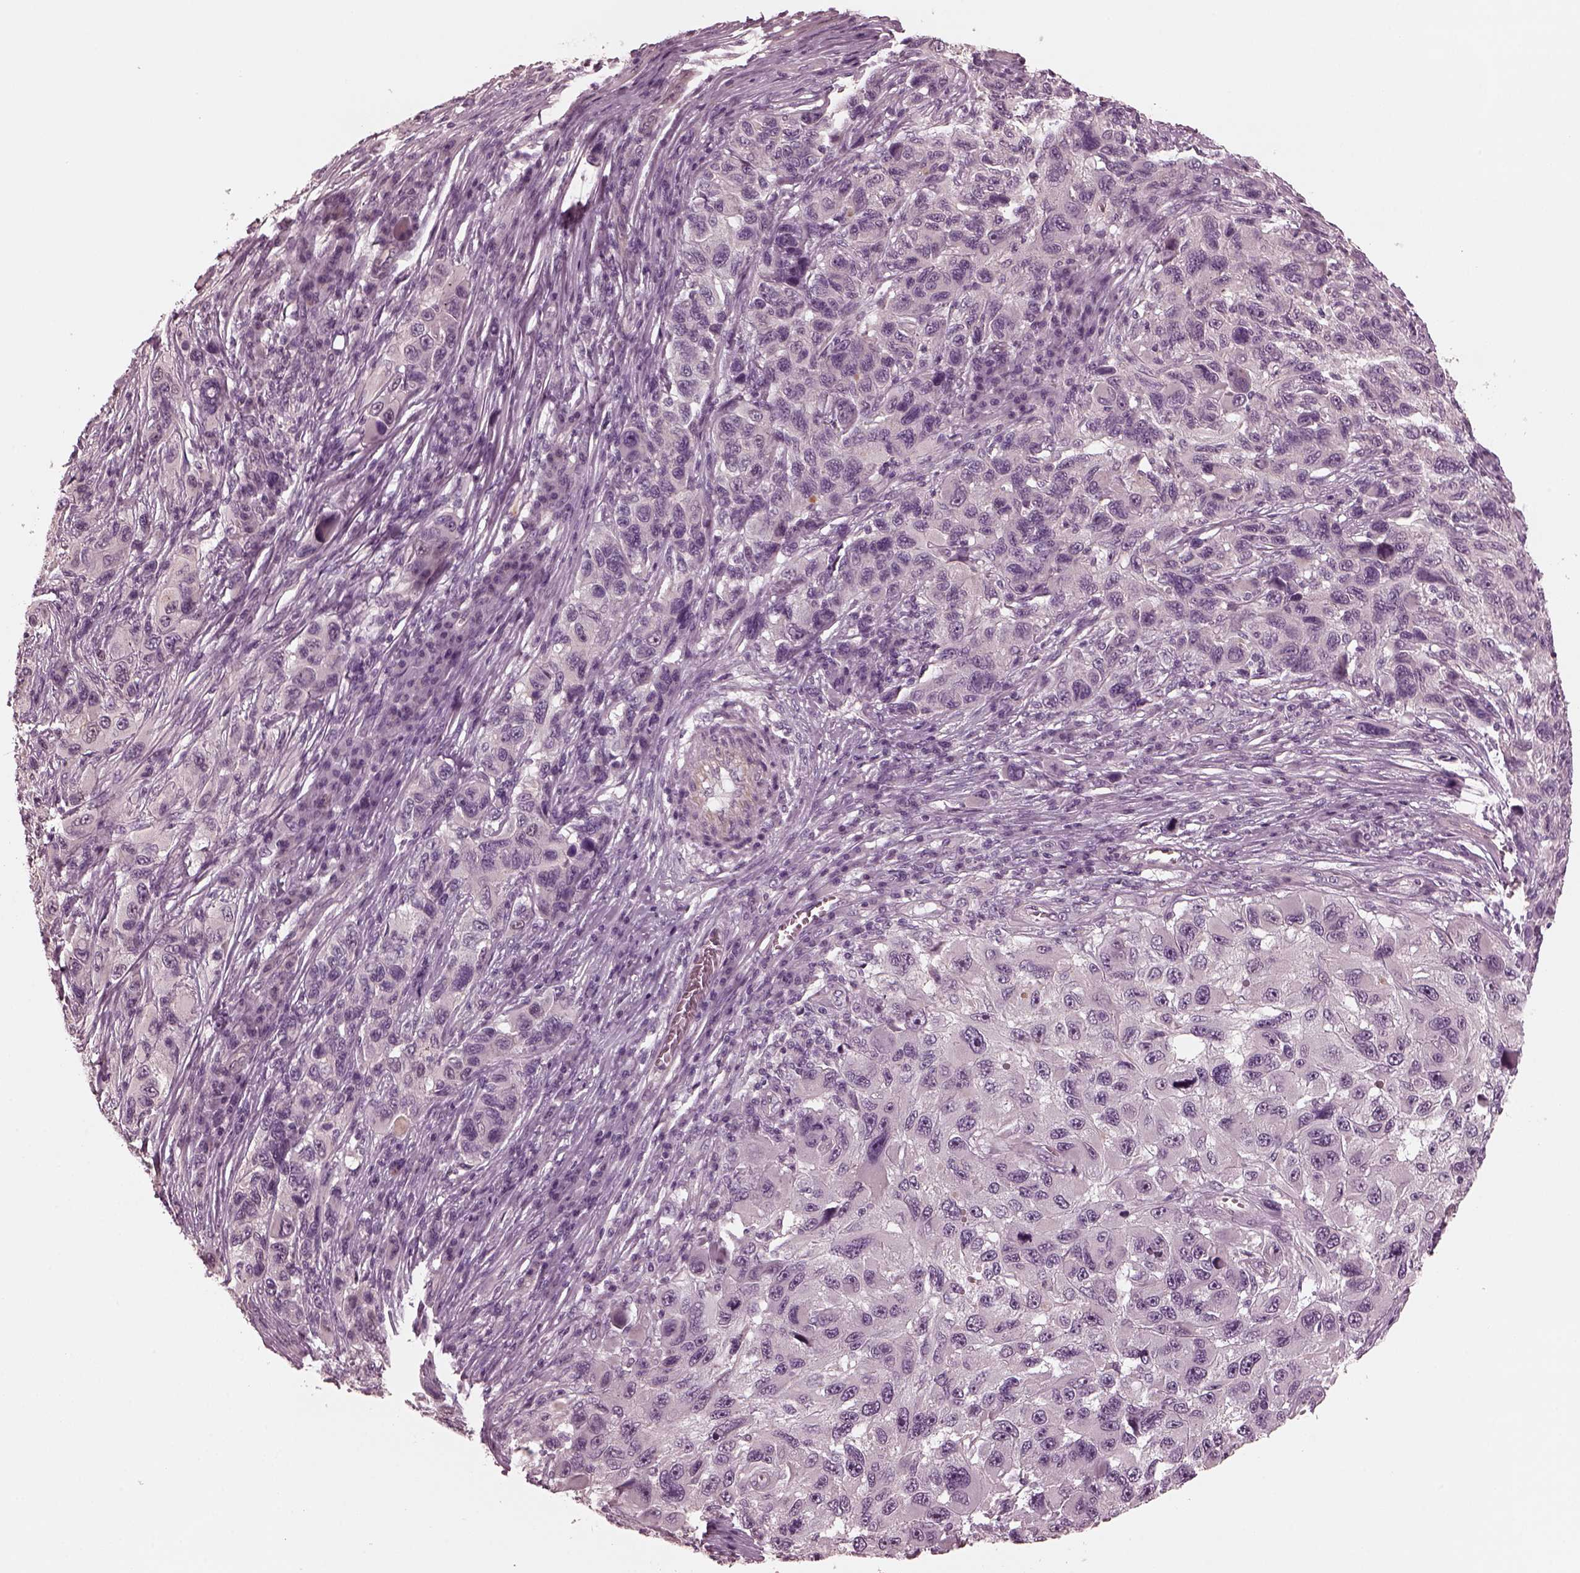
{"staining": {"intensity": "negative", "quantity": "none", "location": "none"}, "tissue": "melanoma", "cell_type": "Tumor cells", "image_type": "cancer", "snomed": [{"axis": "morphology", "description": "Malignant melanoma, NOS"}, {"axis": "topography", "description": "Skin"}], "caption": "An image of human malignant melanoma is negative for staining in tumor cells.", "gene": "KIF6", "patient": {"sex": "male", "age": 53}}